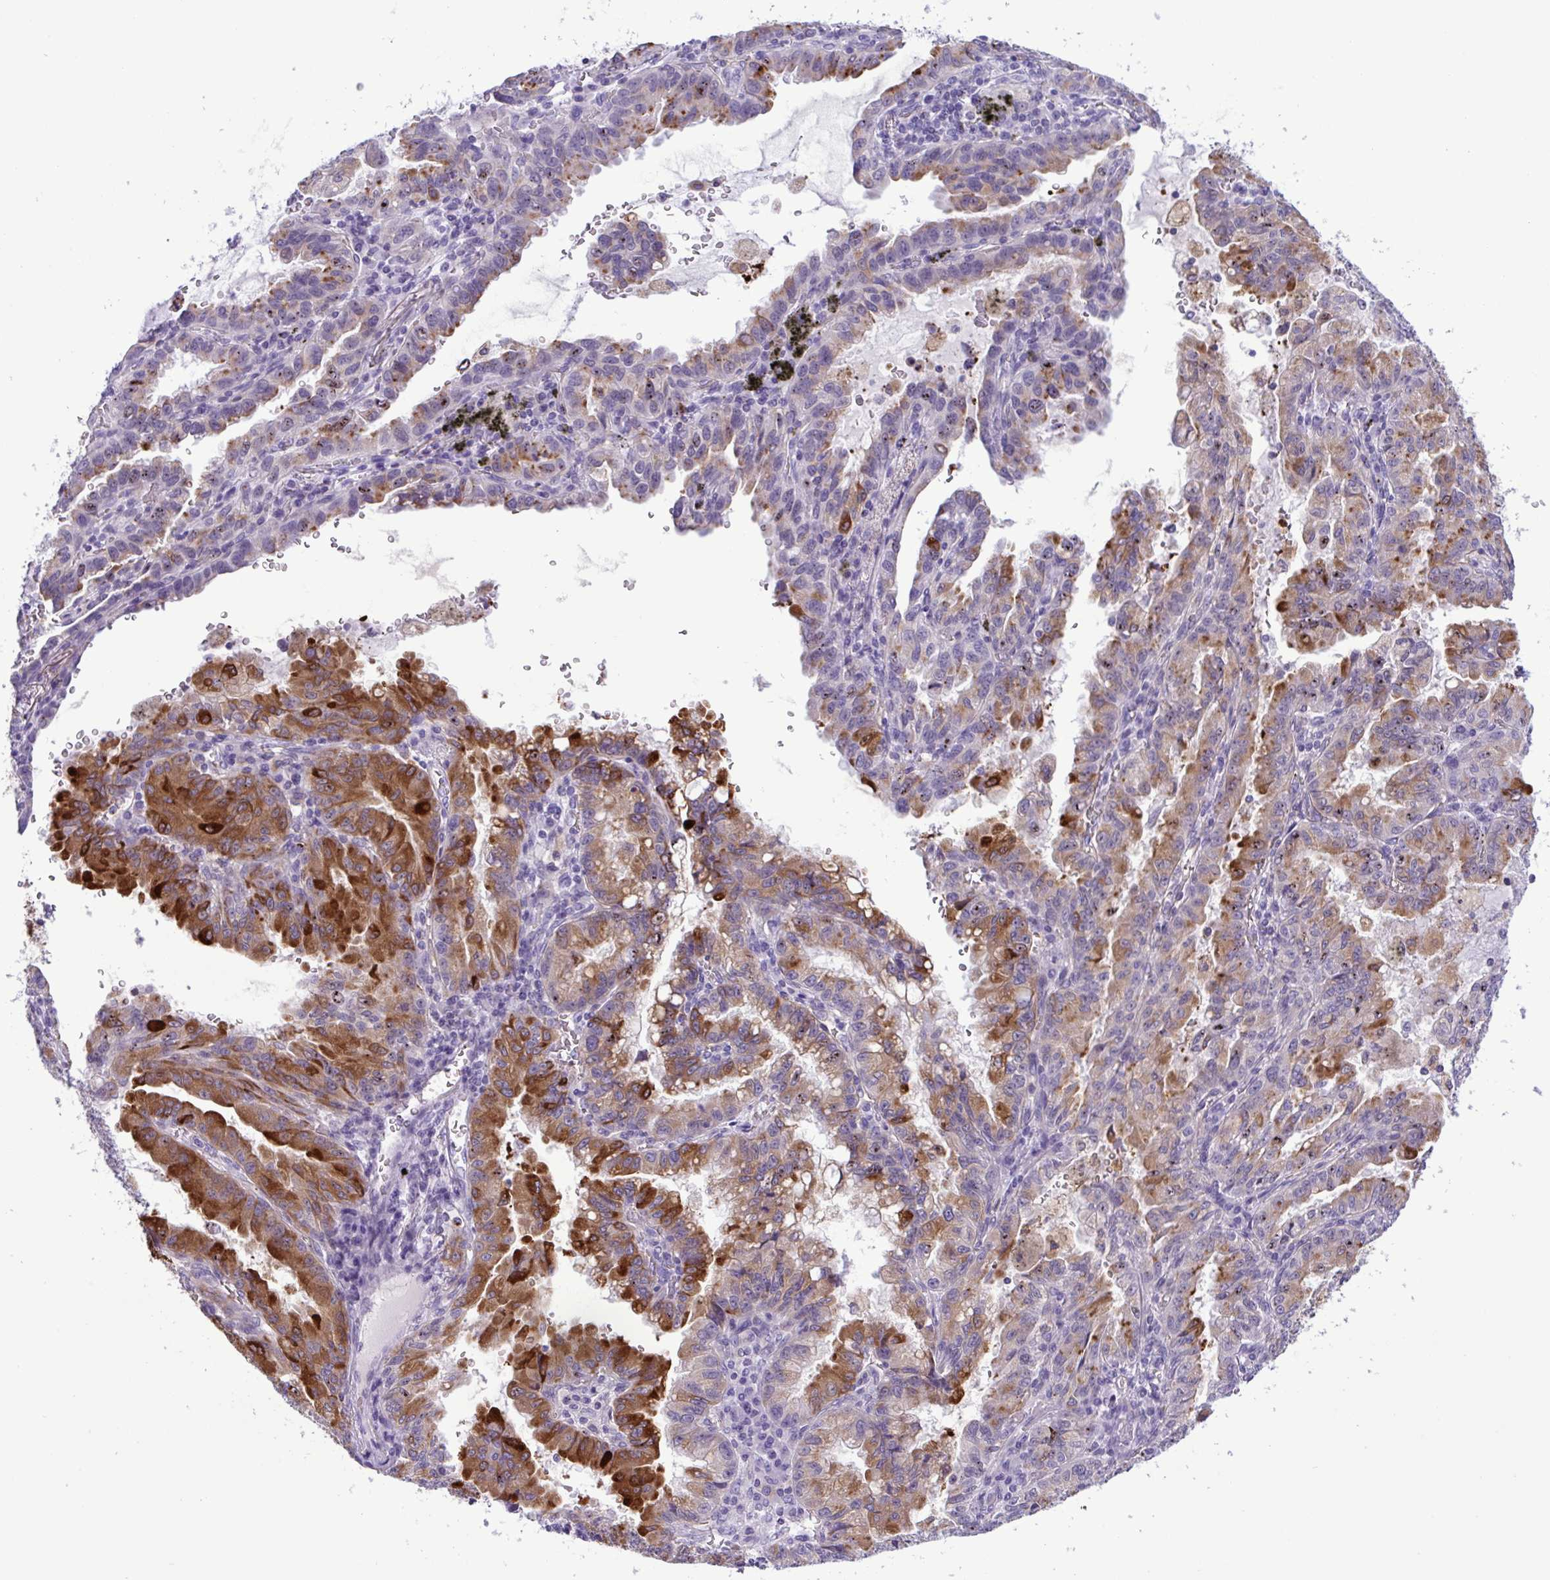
{"staining": {"intensity": "strong", "quantity": "25%-75%", "location": "cytoplasmic/membranous"}, "tissue": "lung cancer", "cell_type": "Tumor cells", "image_type": "cancer", "snomed": [{"axis": "morphology", "description": "Adenocarcinoma, NOS"}, {"axis": "topography", "description": "Lymph node"}, {"axis": "topography", "description": "Lung"}], "caption": "Adenocarcinoma (lung) was stained to show a protein in brown. There is high levels of strong cytoplasmic/membranous staining in approximately 25%-75% of tumor cells. The staining was performed using DAB, with brown indicating positive protein expression. Nuclei are stained blue with hematoxylin.", "gene": "SREBF1", "patient": {"sex": "male", "age": 66}}